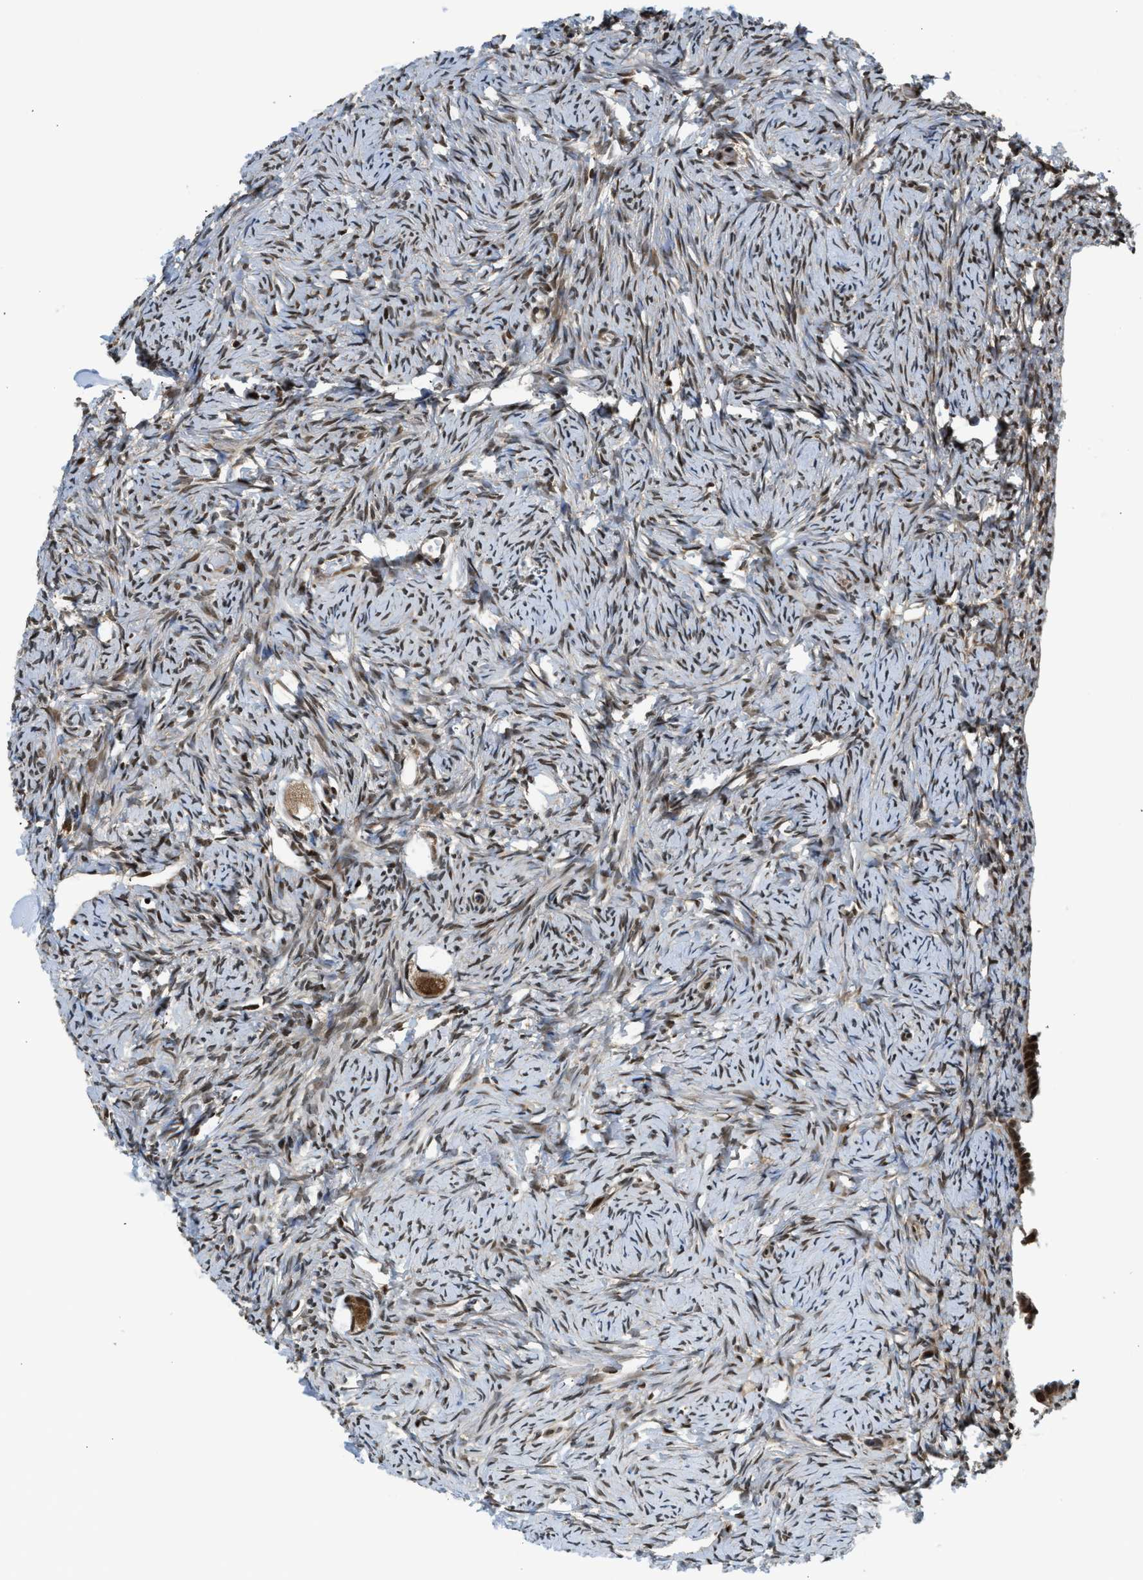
{"staining": {"intensity": "moderate", "quantity": "25%-75%", "location": "cytoplasmic/membranous,nuclear"}, "tissue": "ovary", "cell_type": "Follicle cells", "image_type": "normal", "snomed": [{"axis": "morphology", "description": "Normal tissue, NOS"}, {"axis": "topography", "description": "Ovary"}], "caption": "Immunohistochemistry (DAB (3,3'-diaminobenzidine)) staining of normal human ovary reveals moderate cytoplasmic/membranous,nuclear protein expression in about 25%-75% of follicle cells.", "gene": "RETREG3", "patient": {"sex": "female", "age": 33}}